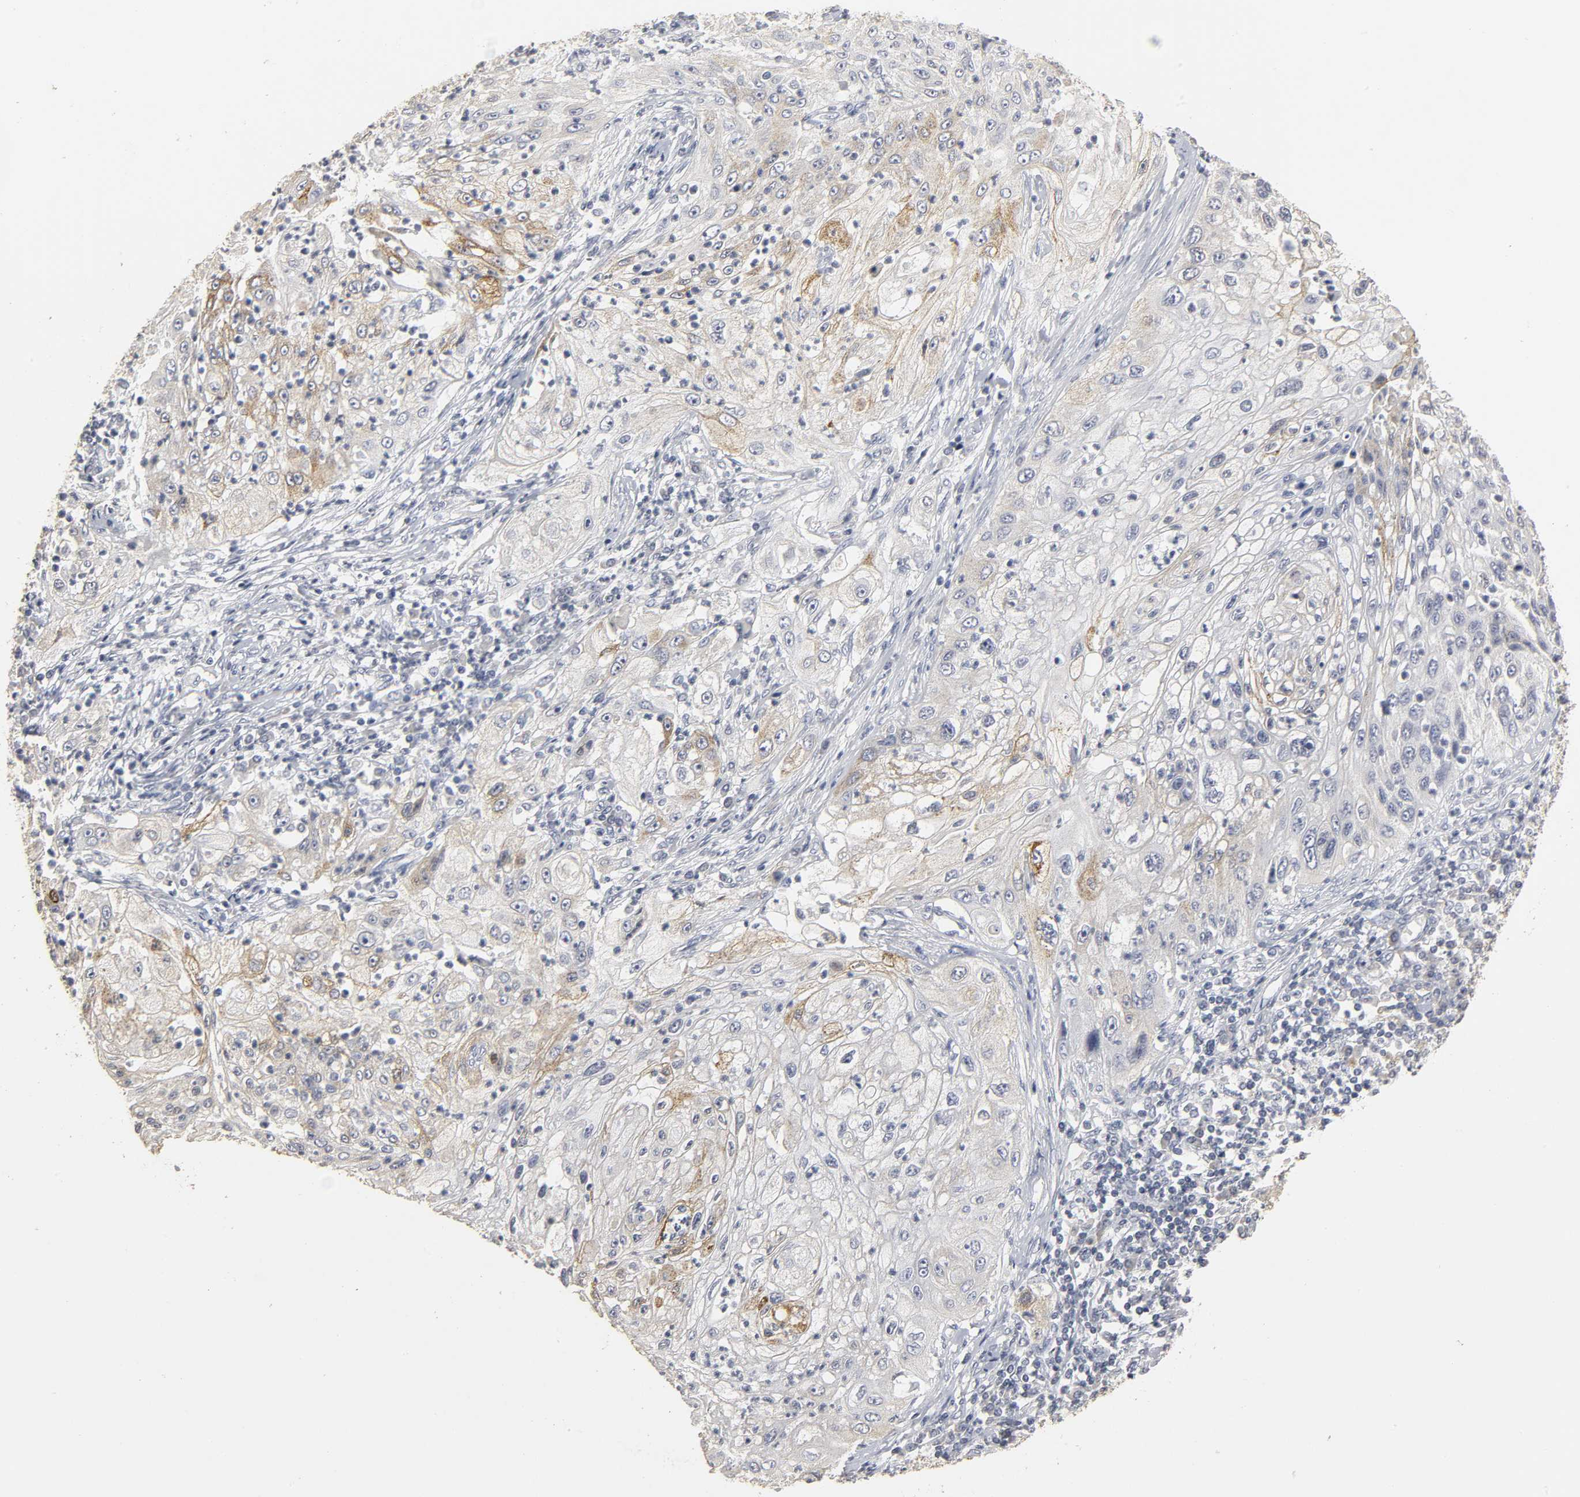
{"staining": {"intensity": "moderate", "quantity": "25%-75%", "location": "cytoplasmic/membranous"}, "tissue": "lung cancer", "cell_type": "Tumor cells", "image_type": "cancer", "snomed": [{"axis": "morphology", "description": "Inflammation, NOS"}, {"axis": "morphology", "description": "Squamous cell carcinoma, NOS"}, {"axis": "topography", "description": "Lymph node"}, {"axis": "topography", "description": "Soft tissue"}, {"axis": "topography", "description": "Lung"}], "caption": "This is an image of immunohistochemistry staining of lung cancer (squamous cell carcinoma), which shows moderate positivity in the cytoplasmic/membranous of tumor cells.", "gene": "TCAP", "patient": {"sex": "male", "age": 66}}